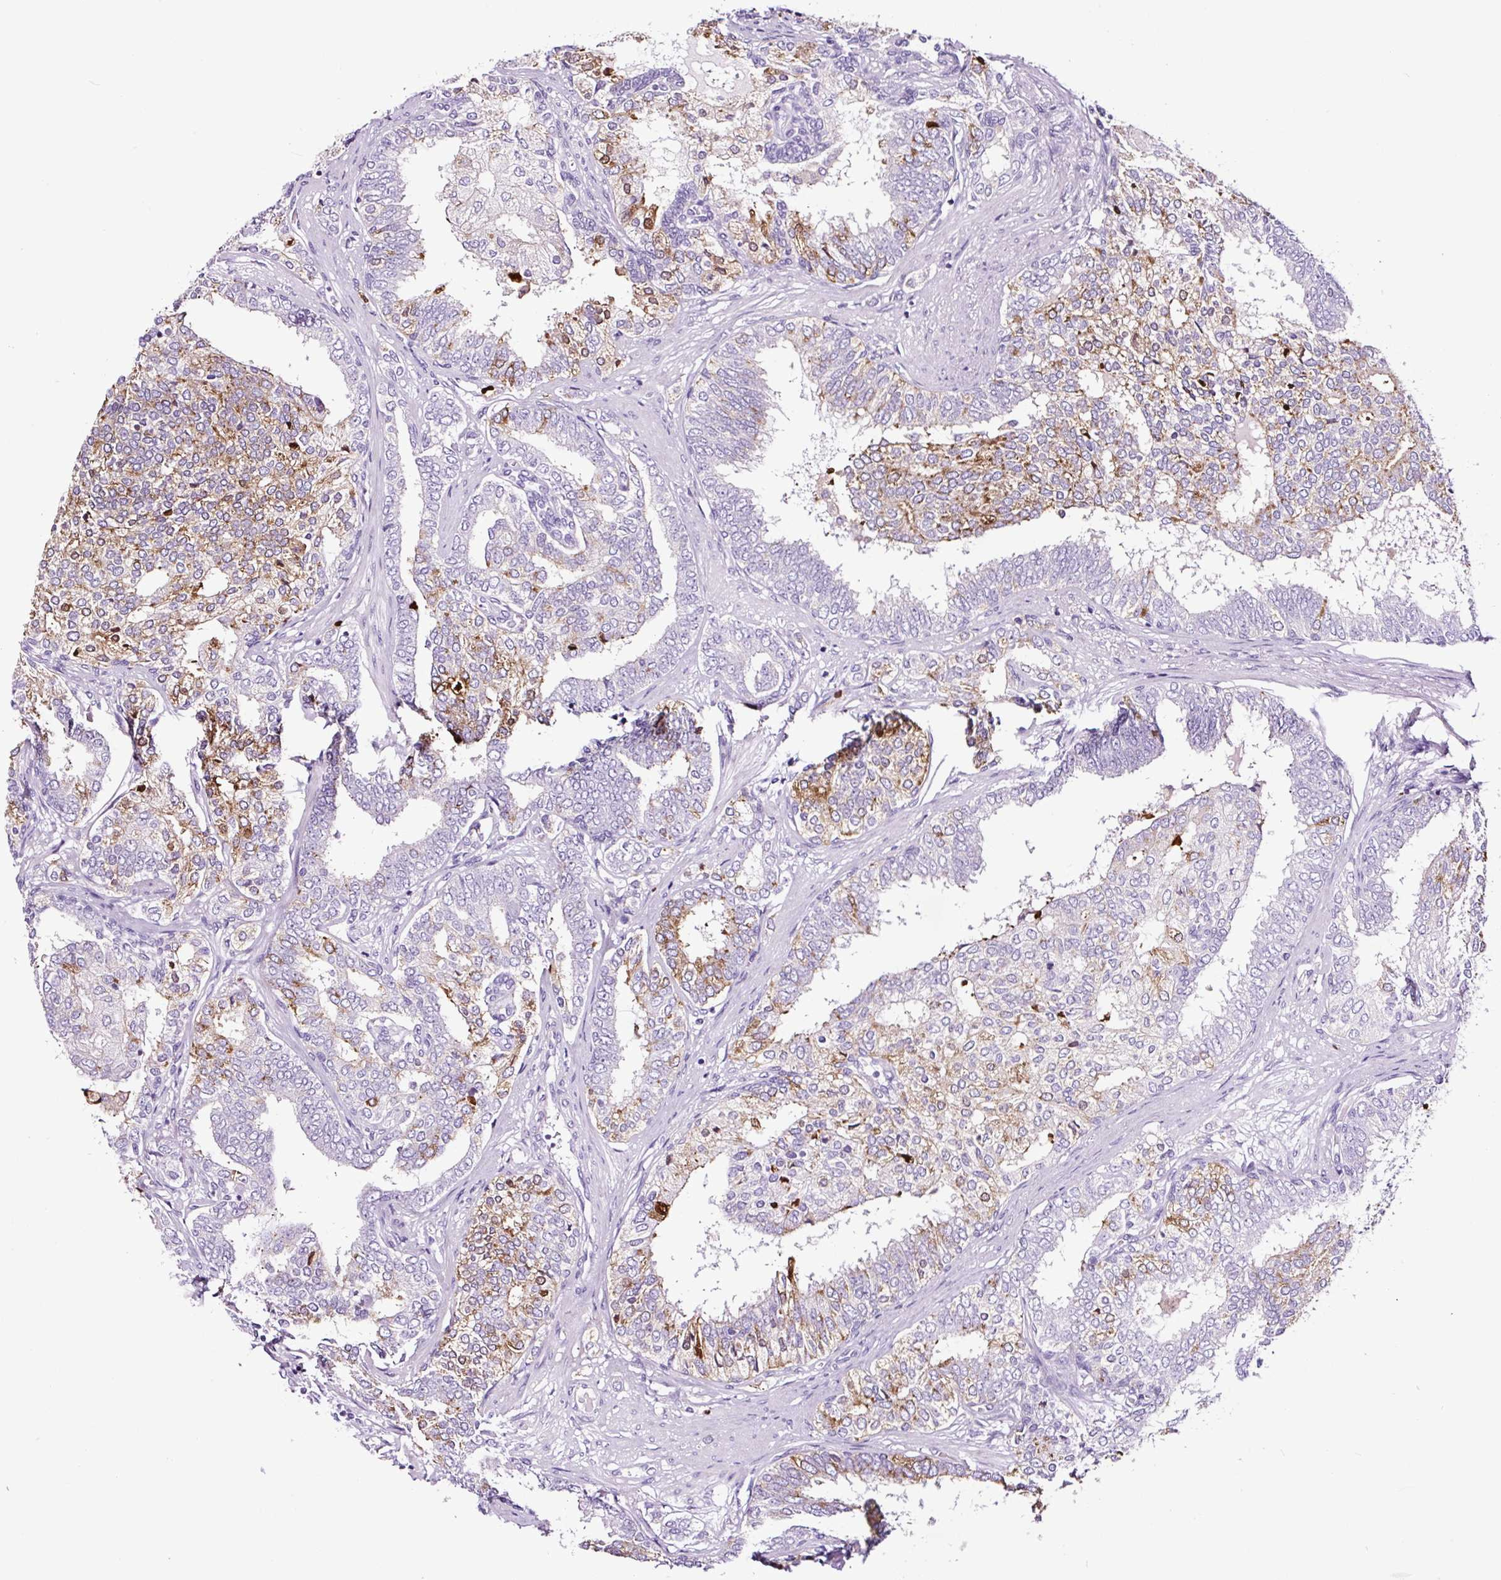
{"staining": {"intensity": "moderate", "quantity": "<25%", "location": "cytoplasmic/membranous"}, "tissue": "prostate cancer", "cell_type": "Tumor cells", "image_type": "cancer", "snomed": [{"axis": "morphology", "description": "Adenocarcinoma, High grade"}, {"axis": "topography", "description": "Prostate"}], "caption": "High-magnification brightfield microscopy of prostate cancer stained with DAB (brown) and counterstained with hematoxylin (blue). tumor cells exhibit moderate cytoplasmic/membranous expression is appreciated in approximately<25% of cells. (IHC, brightfield microscopy, high magnification).", "gene": "FBXL7", "patient": {"sex": "male", "age": 72}}